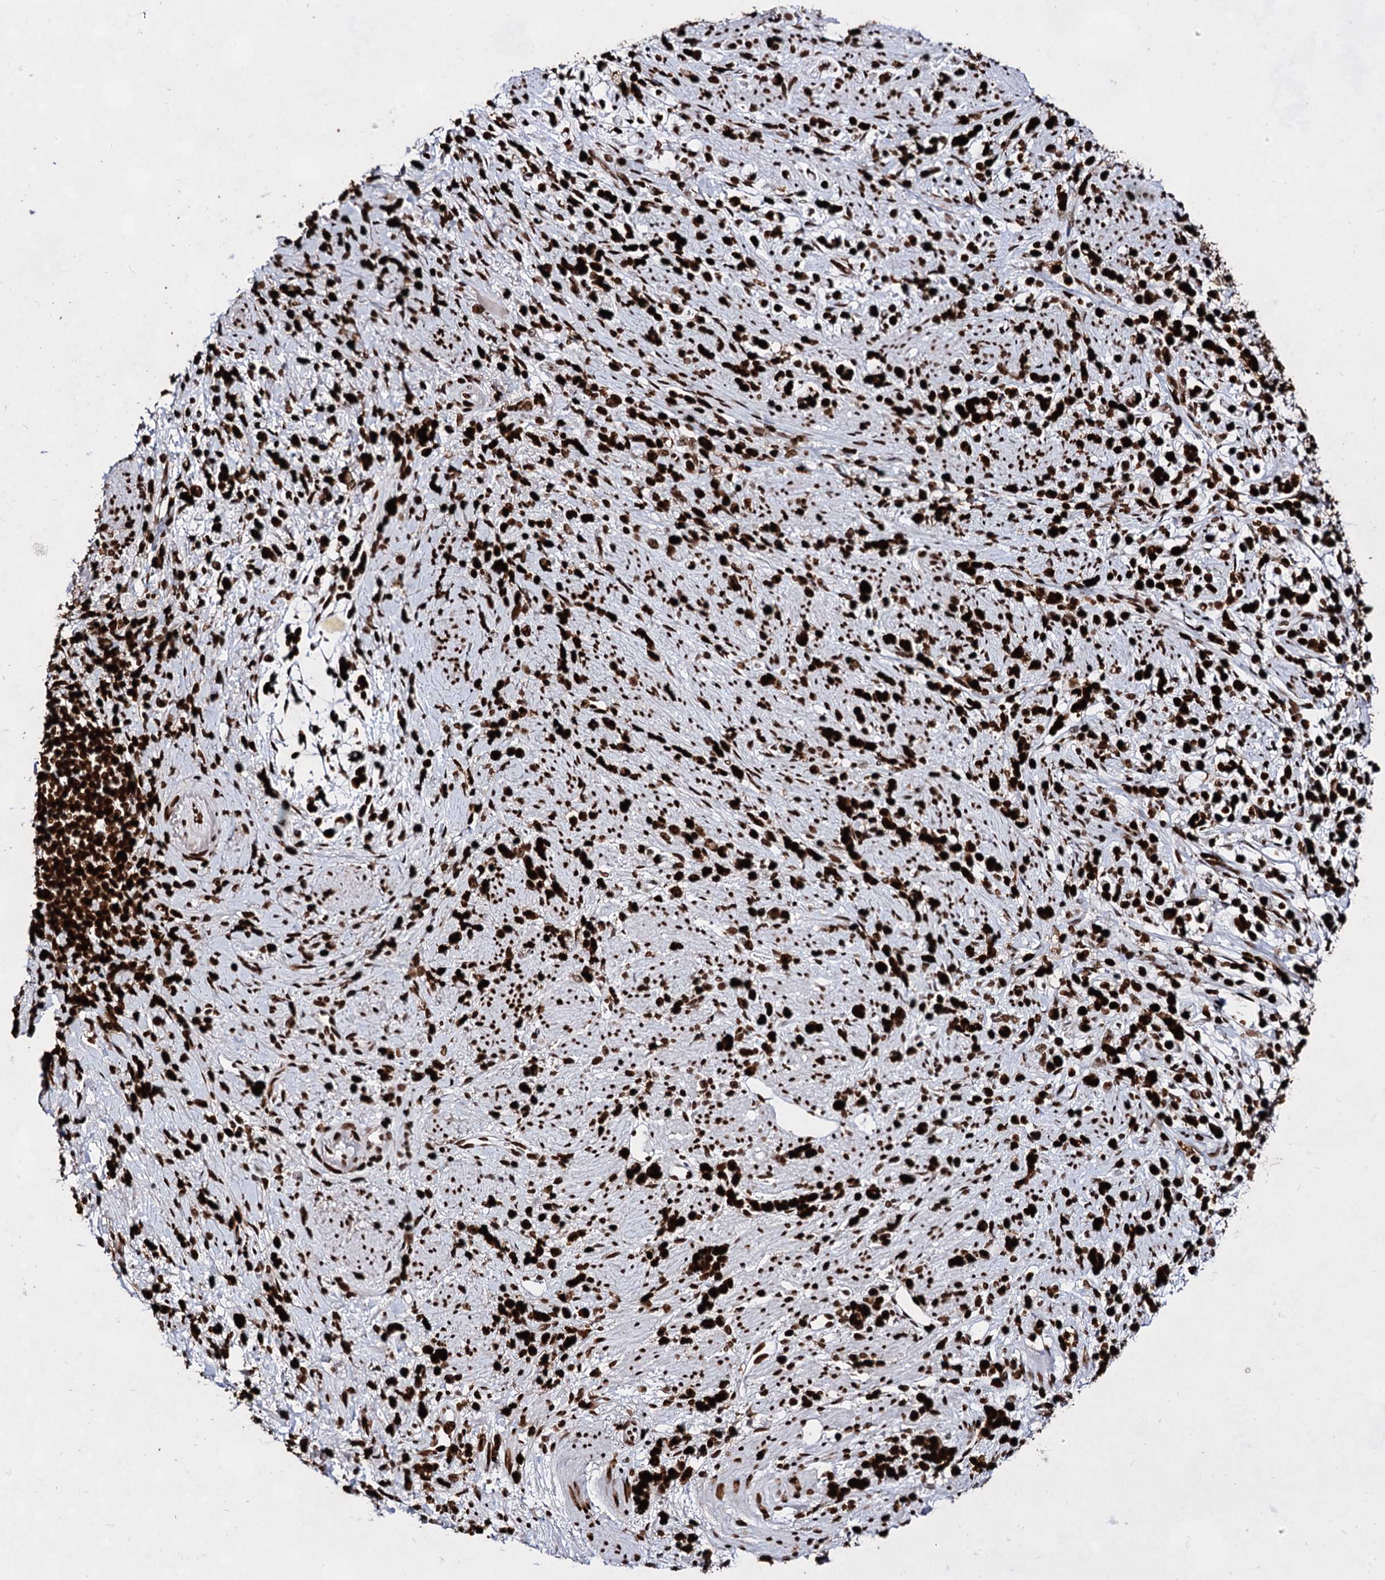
{"staining": {"intensity": "strong", "quantity": ">75%", "location": "nuclear"}, "tissue": "stomach cancer", "cell_type": "Tumor cells", "image_type": "cancer", "snomed": [{"axis": "morphology", "description": "Adenocarcinoma, NOS"}, {"axis": "topography", "description": "Stomach"}], "caption": "There is high levels of strong nuclear staining in tumor cells of stomach adenocarcinoma, as demonstrated by immunohistochemical staining (brown color).", "gene": "HMGB2", "patient": {"sex": "female", "age": 60}}